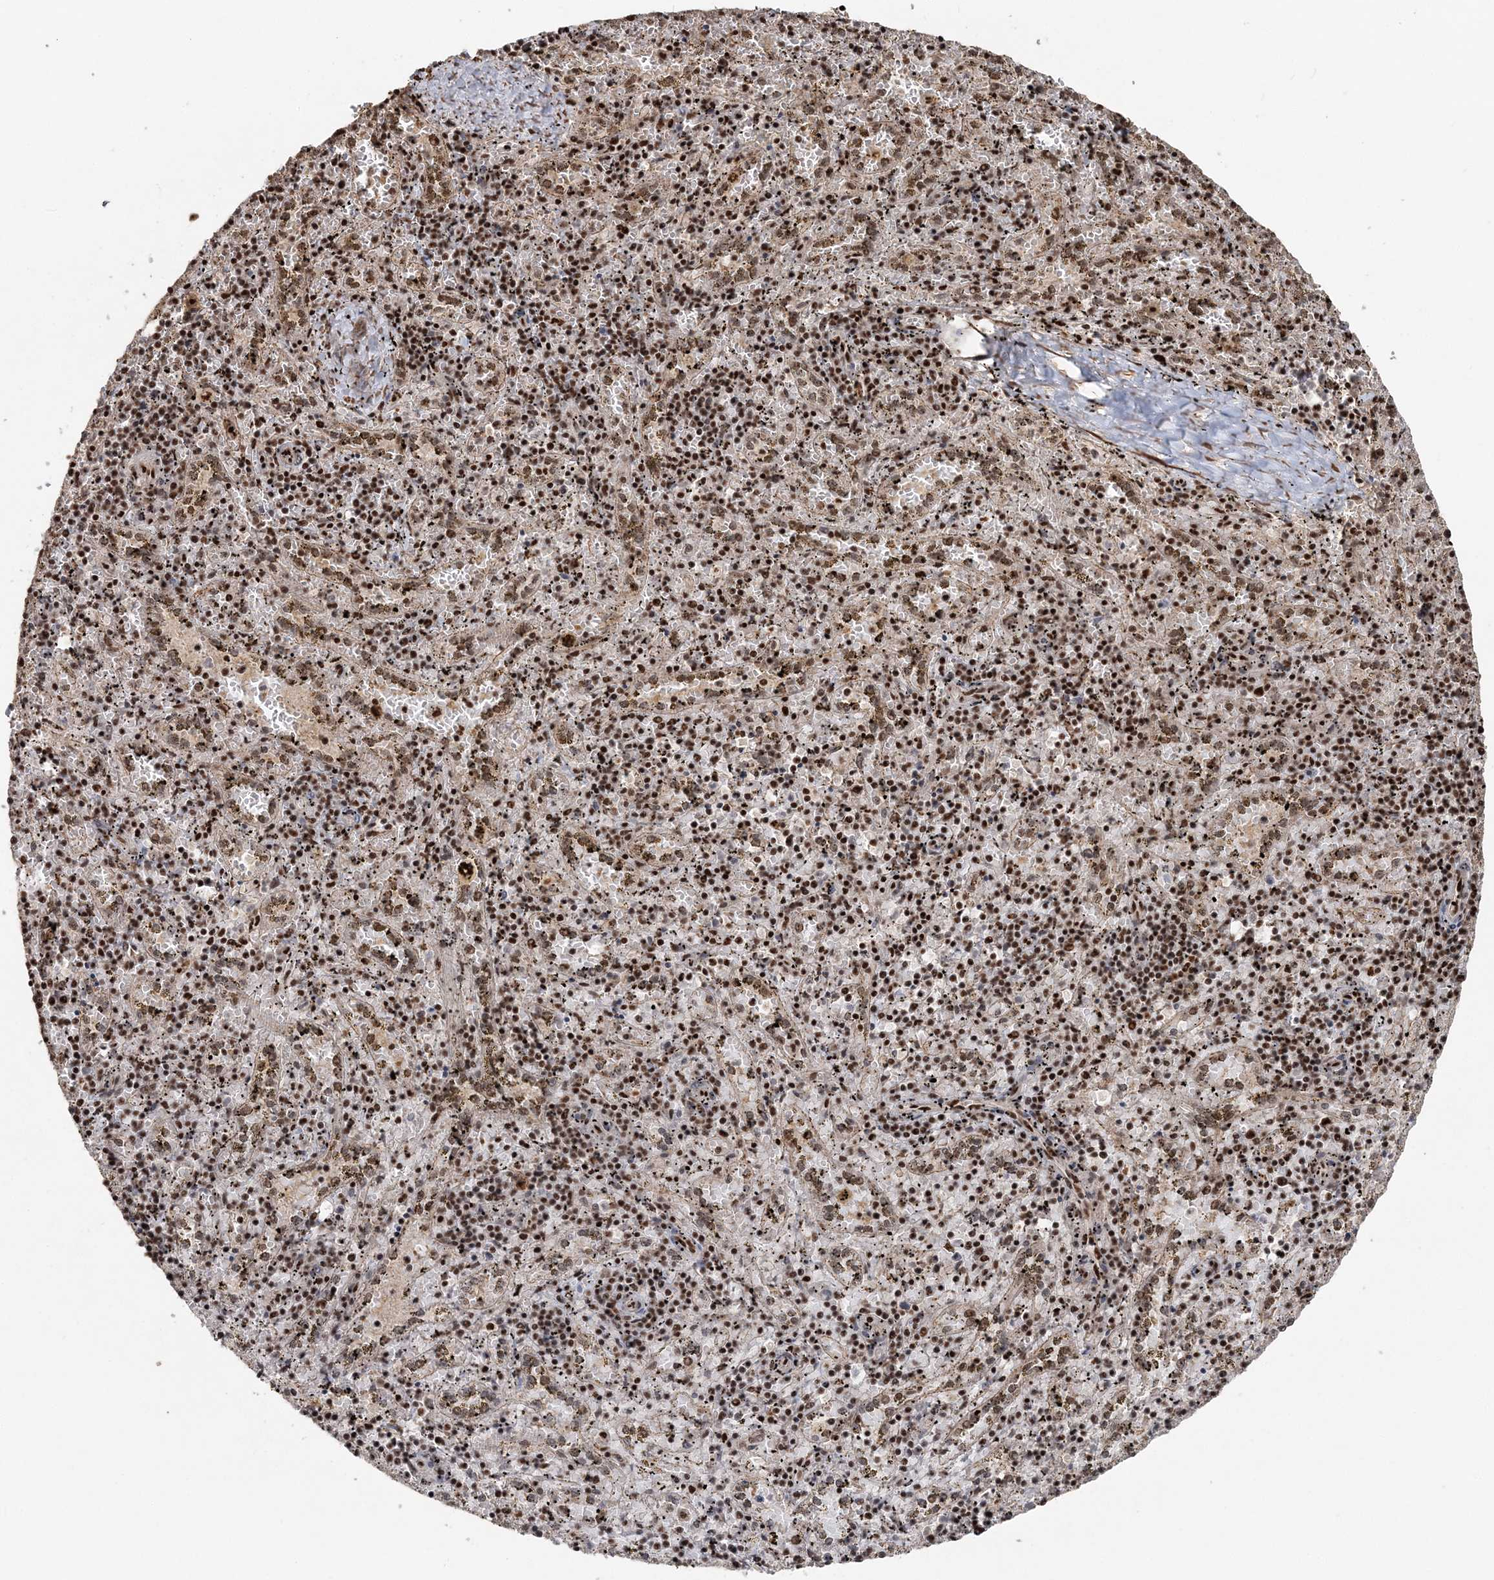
{"staining": {"intensity": "moderate", "quantity": ">75%", "location": "nuclear"}, "tissue": "spleen", "cell_type": "Cells in red pulp", "image_type": "normal", "snomed": [{"axis": "morphology", "description": "Normal tissue, NOS"}, {"axis": "topography", "description": "Spleen"}], "caption": "Immunohistochemical staining of unremarkable human spleen shows >75% levels of moderate nuclear protein positivity in approximately >75% of cells in red pulp. The staining was performed using DAB, with brown indicating positive protein expression. Nuclei are stained blue with hematoxylin.", "gene": "EXOSC8", "patient": {"sex": "male", "age": 11}}